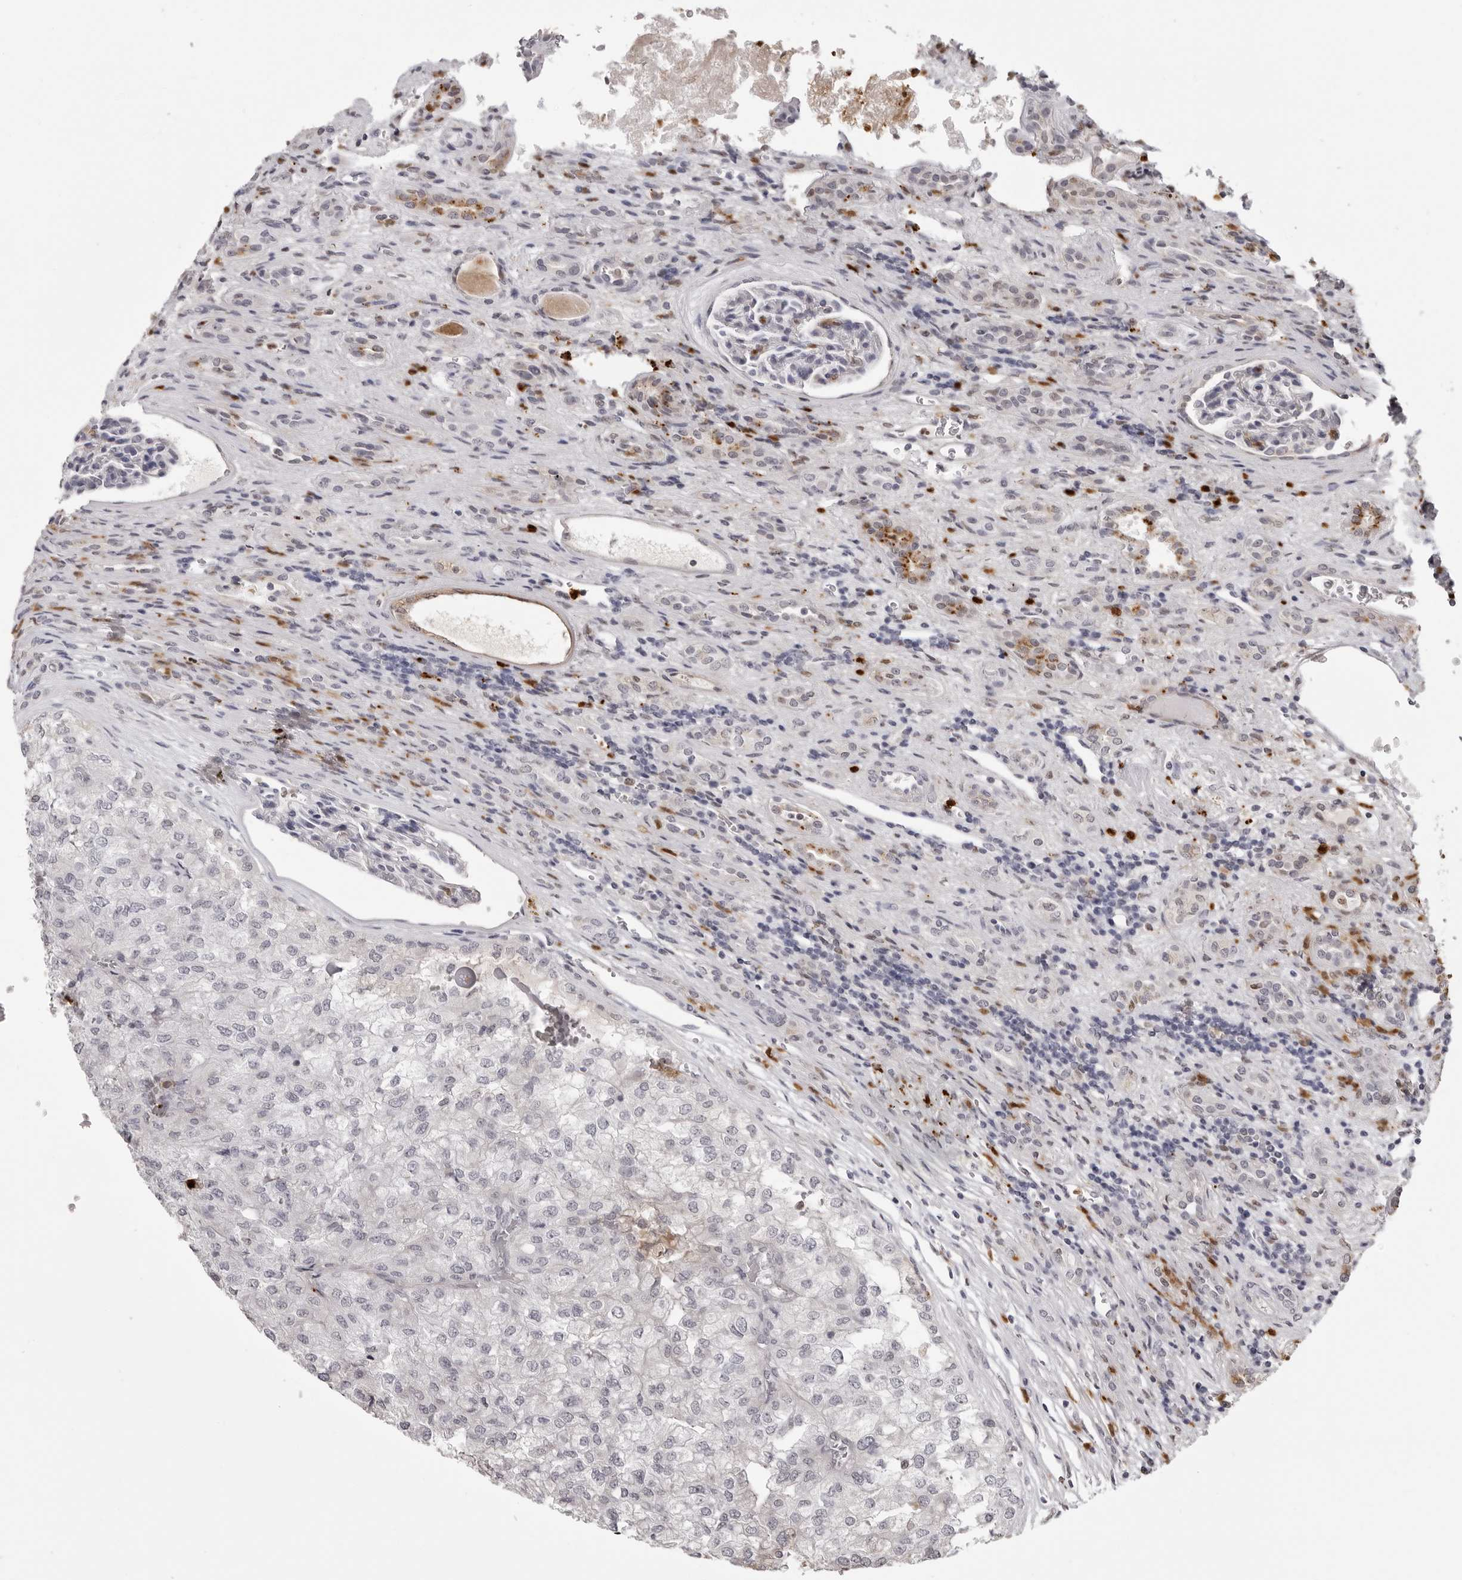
{"staining": {"intensity": "negative", "quantity": "none", "location": "none"}, "tissue": "renal cancer", "cell_type": "Tumor cells", "image_type": "cancer", "snomed": [{"axis": "morphology", "description": "Adenocarcinoma, NOS"}, {"axis": "topography", "description": "Kidney"}], "caption": "Tumor cells show no significant protein expression in renal cancer.", "gene": "IL31", "patient": {"sex": "female", "age": 54}}